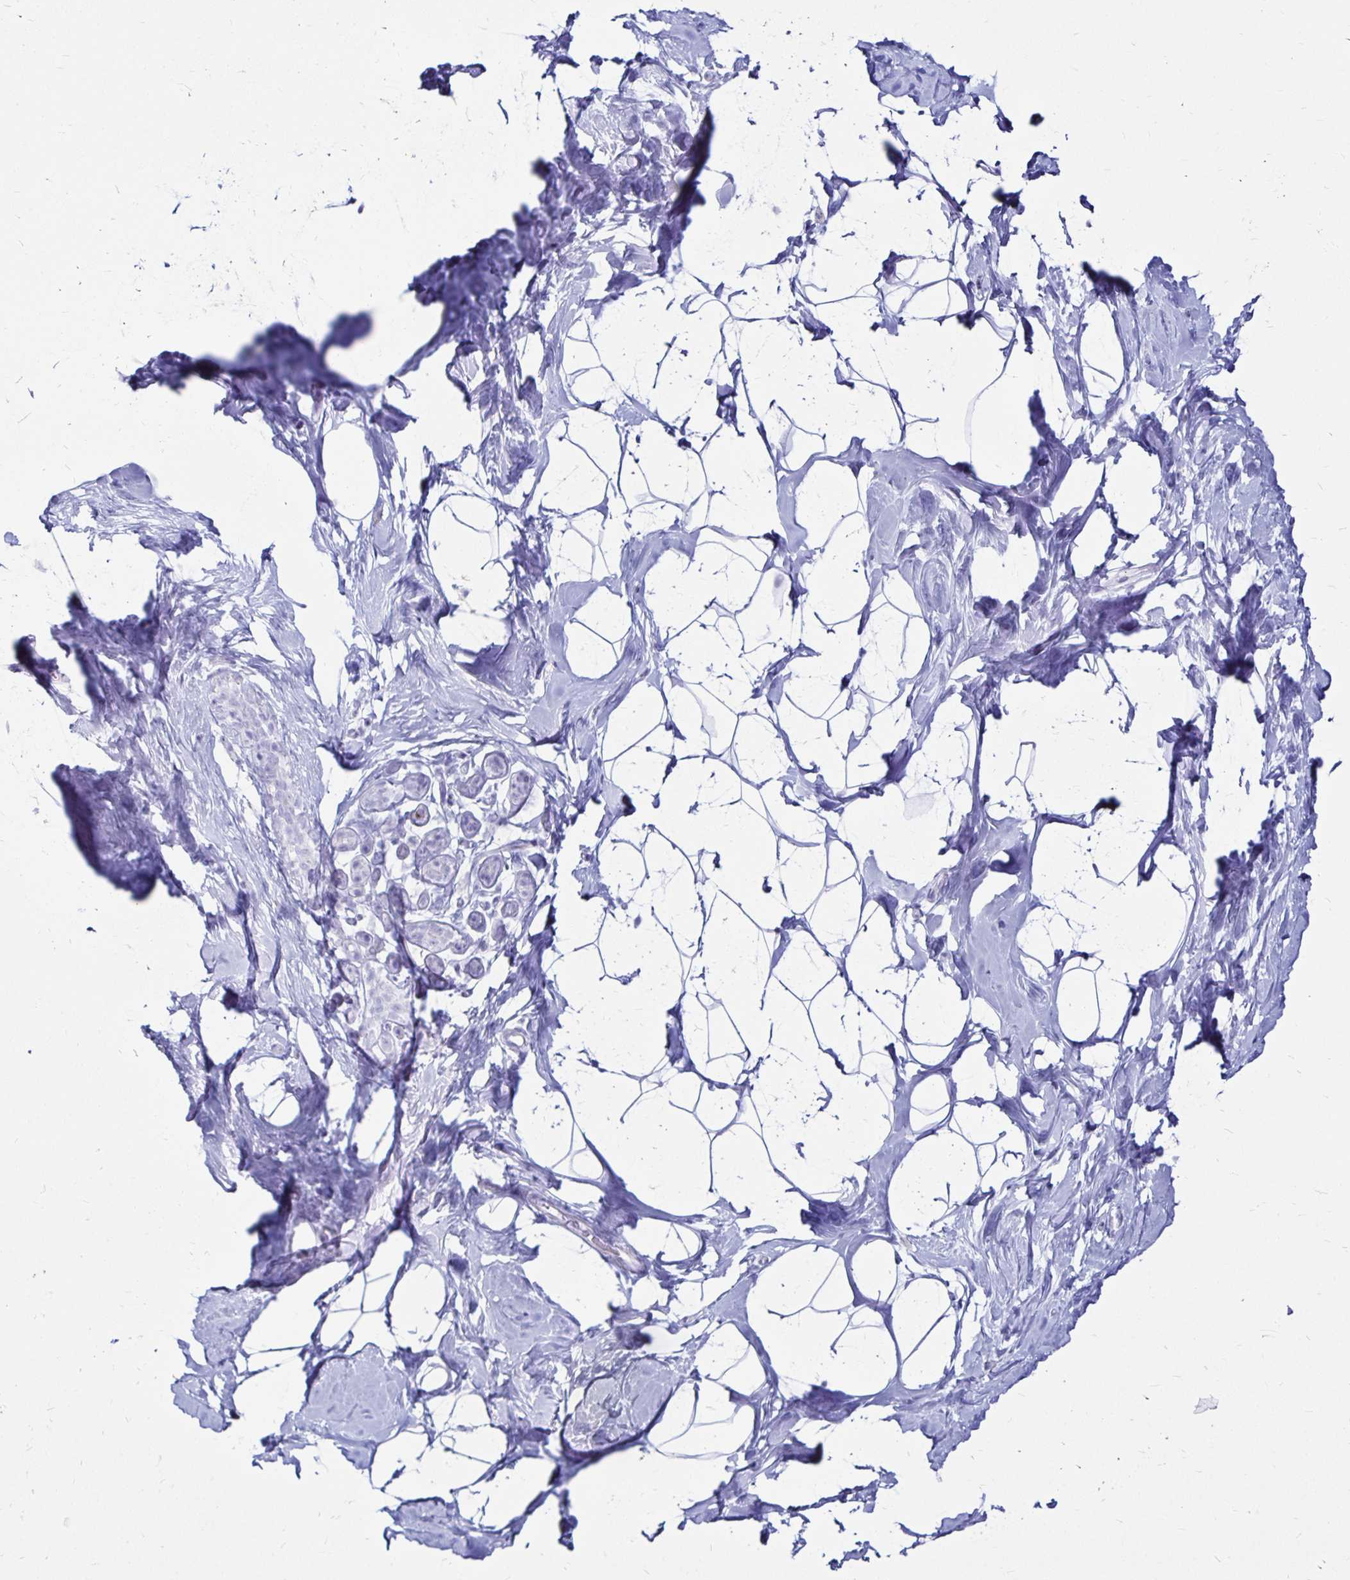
{"staining": {"intensity": "negative", "quantity": "none", "location": "none"}, "tissue": "breast", "cell_type": "Adipocytes", "image_type": "normal", "snomed": [{"axis": "morphology", "description": "Normal tissue, NOS"}, {"axis": "topography", "description": "Breast"}], "caption": "Immunohistochemical staining of unremarkable breast shows no significant expression in adipocytes.", "gene": "TIMP1", "patient": {"sex": "female", "age": 32}}